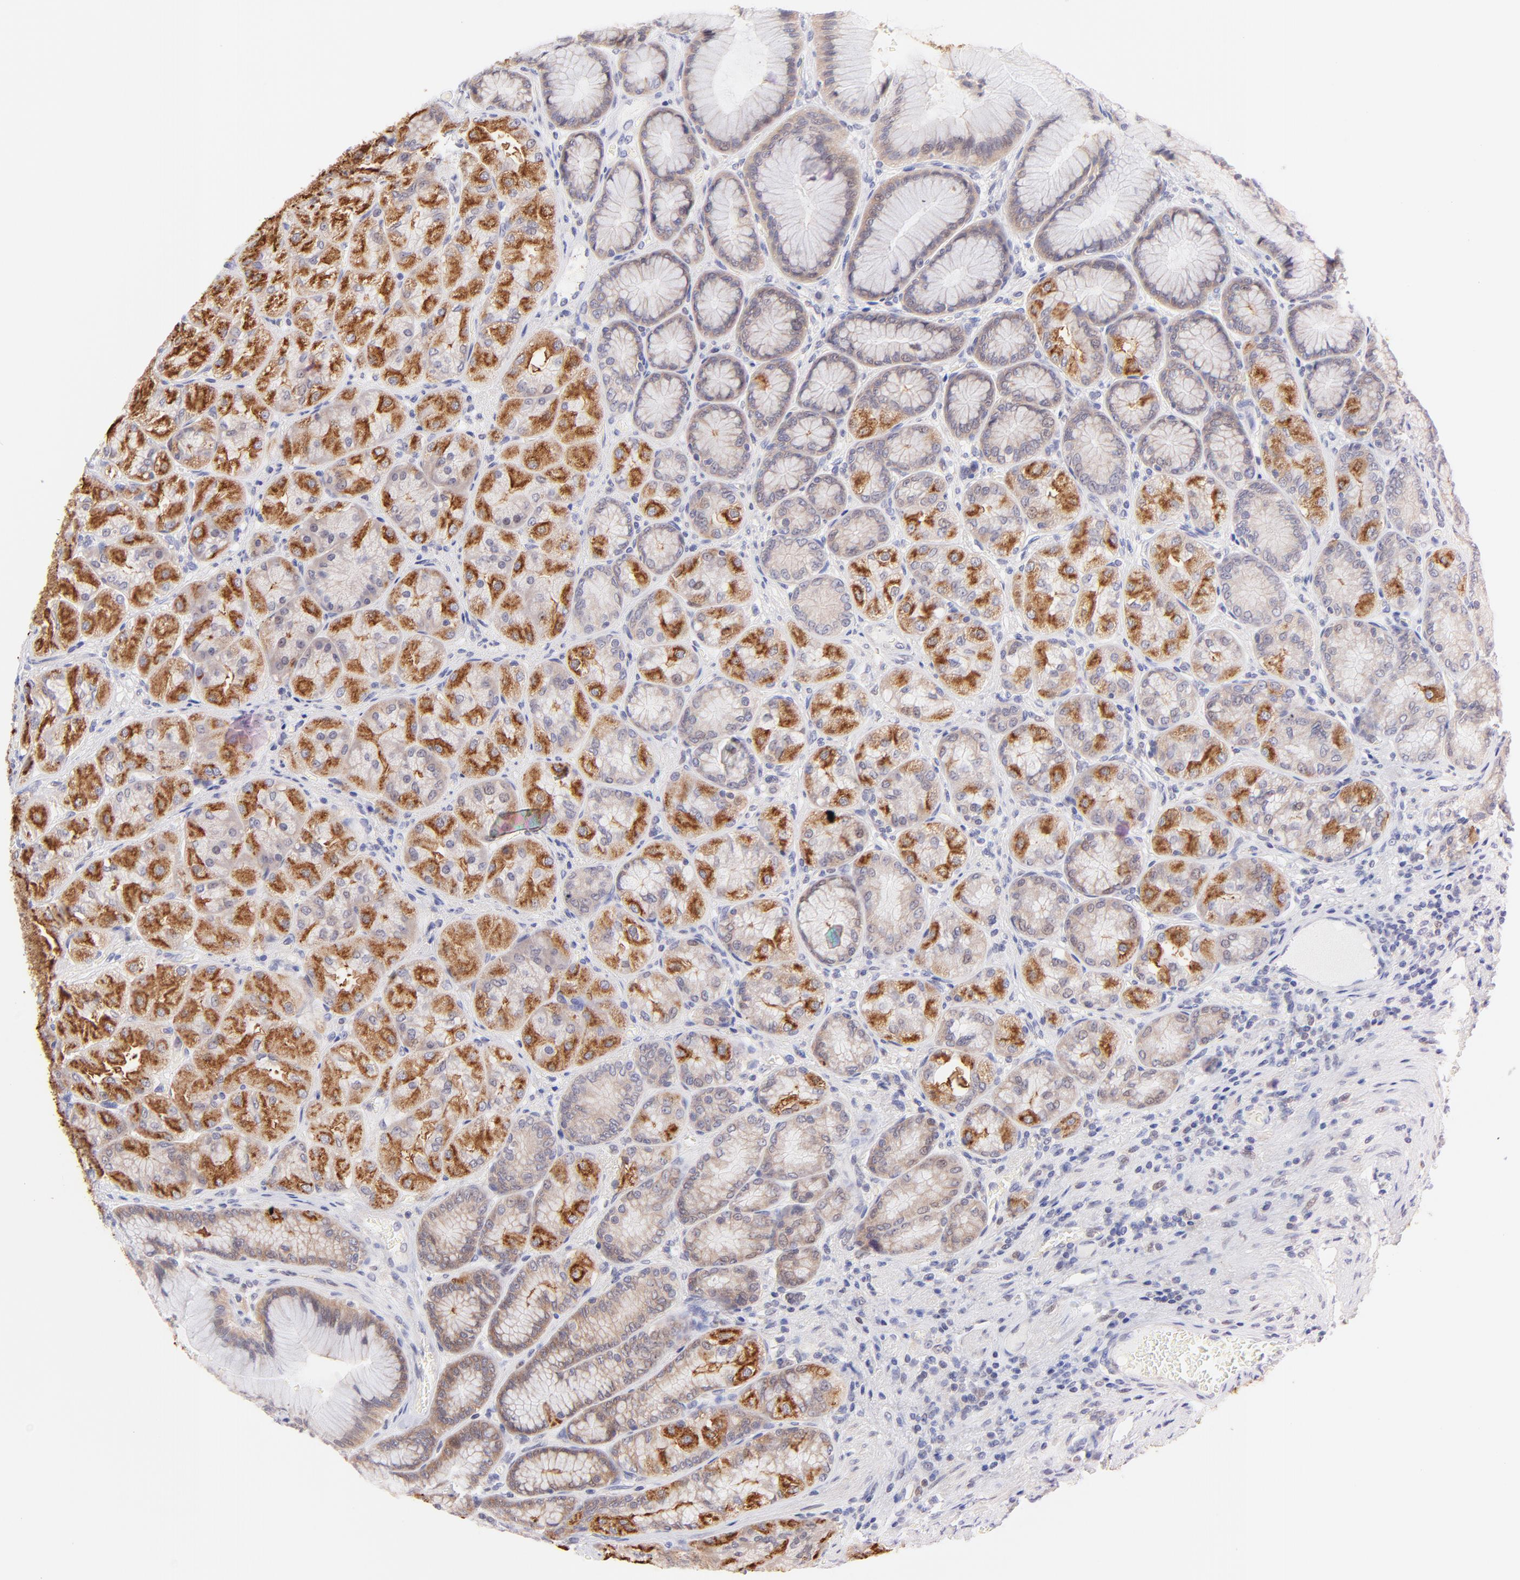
{"staining": {"intensity": "strong", "quantity": "<25%", "location": "cytoplasmic/membranous"}, "tissue": "stomach", "cell_type": "Glandular cells", "image_type": "normal", "snomed": [{"axis": "morphology", "description": "Normal tissue, NOS"}, {"axis": "morphology", "description": "Adenocarcinoma, NOS"}, {"axis": "topography", "description": "Stomach"}, {"axis": "topography", "description": "Stomach, lower"}], "caption": "Human stomach stained with a brown dye displays strong cytoplasmic/membranous positive staining in about <25% of glandular cells.", "gene": "PBDC1", "patient": {"sex": "female", "age": 65}}